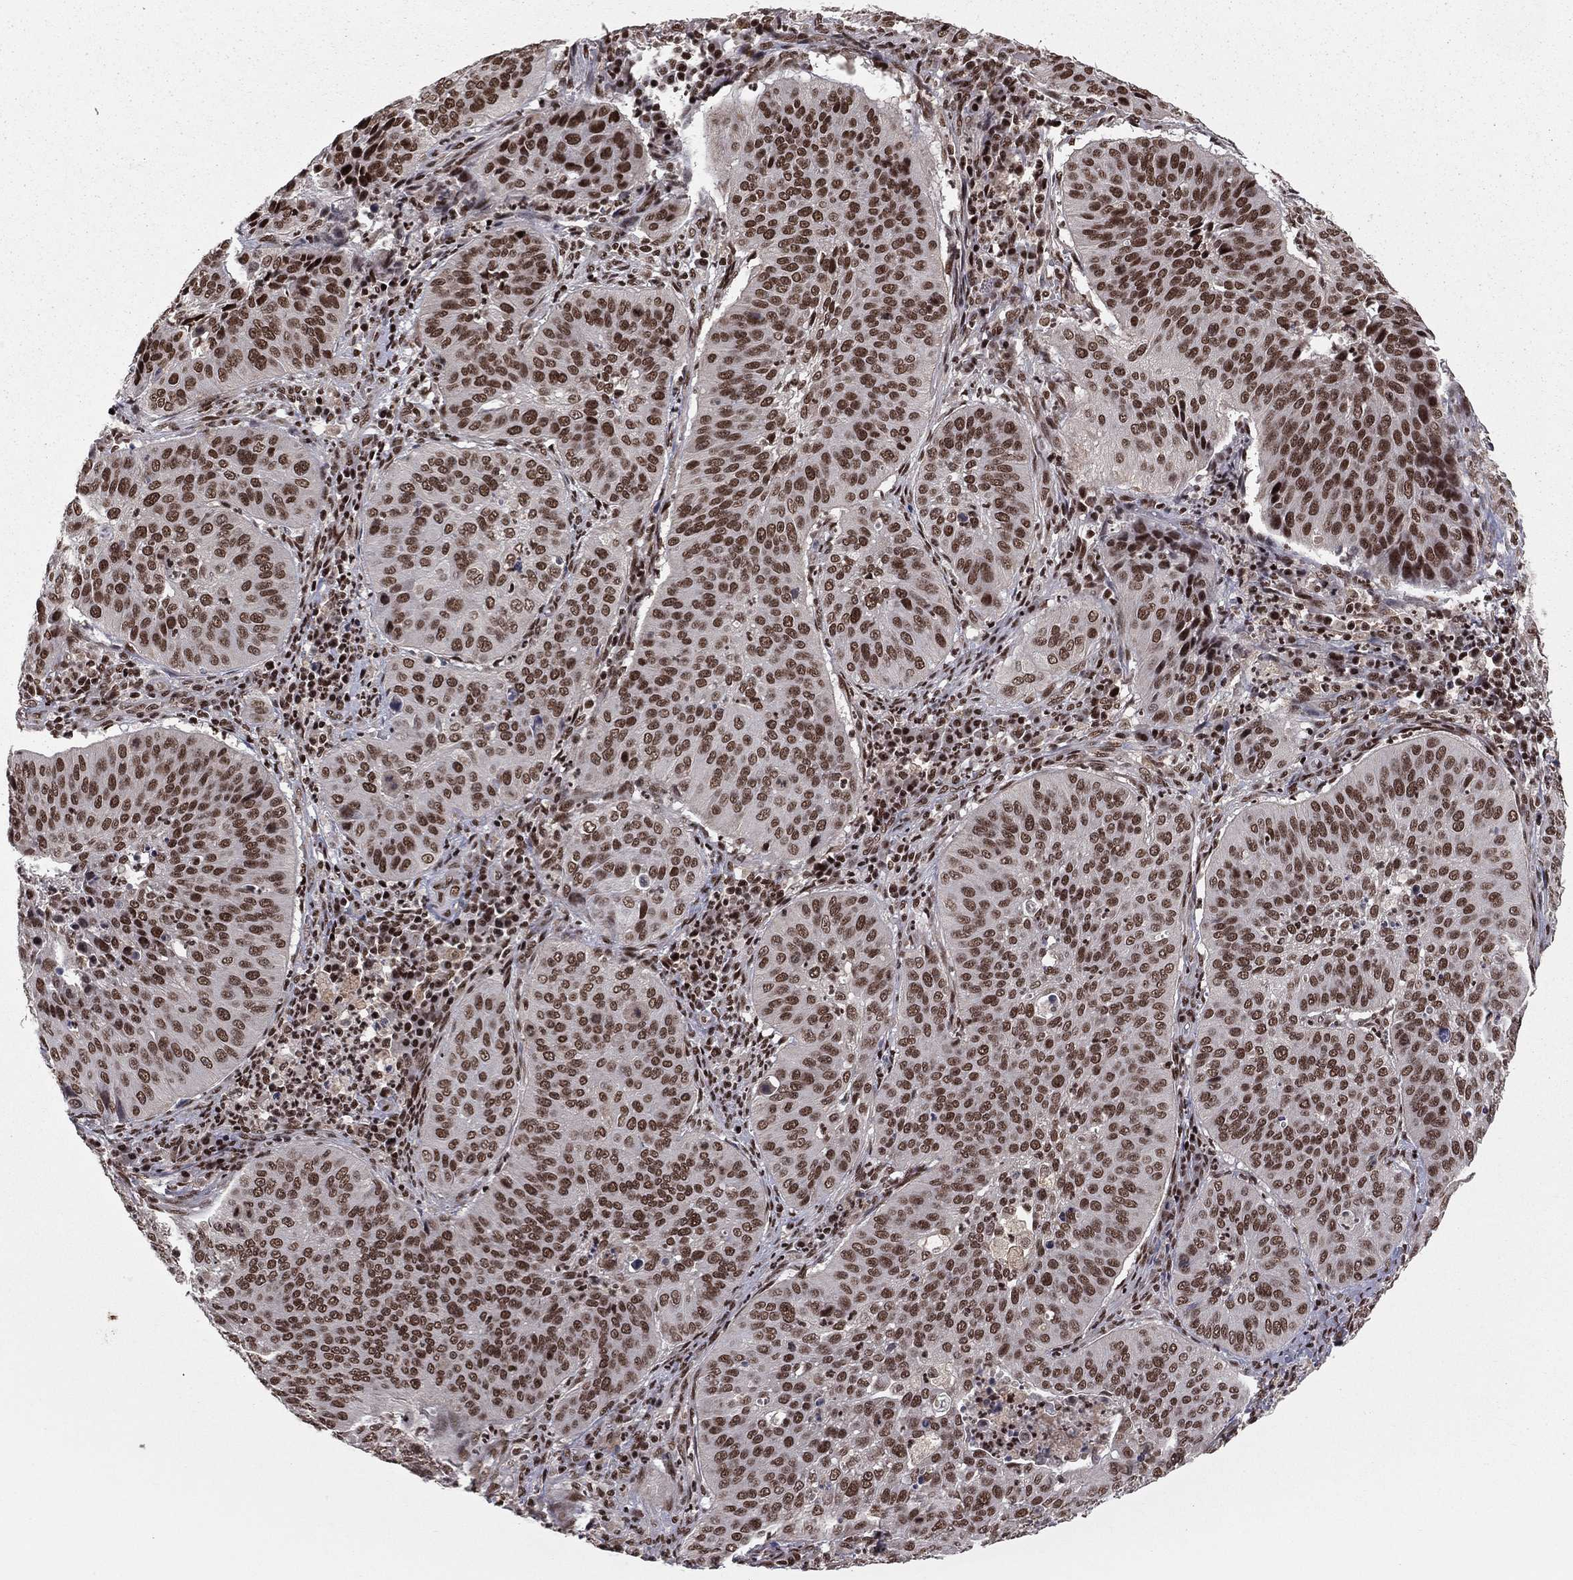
{"staining": {"intensity": "strong", "quantity": "25%-75%", "location": "nuclear"}, "tissue": "cervical cancer", "cell_type": "Tumor cells", "image_type": "cancer", "snomed": [{"axis": "morphology", "description": "Normal tissue, NOS"}, {"axis": "morphology", "description": "Squamous cell carcinoma, NOS"}, {"axis": "topography", "description": "Cervix"}], "caption": "Brown immunohistochemical staining in human cervical squamous cell carcinoma displays strong nuclear positivity in approximately 25%-75% of tumor cells.", "gene": "NFYB", "patient": {"sex": "female", "age": 39}}